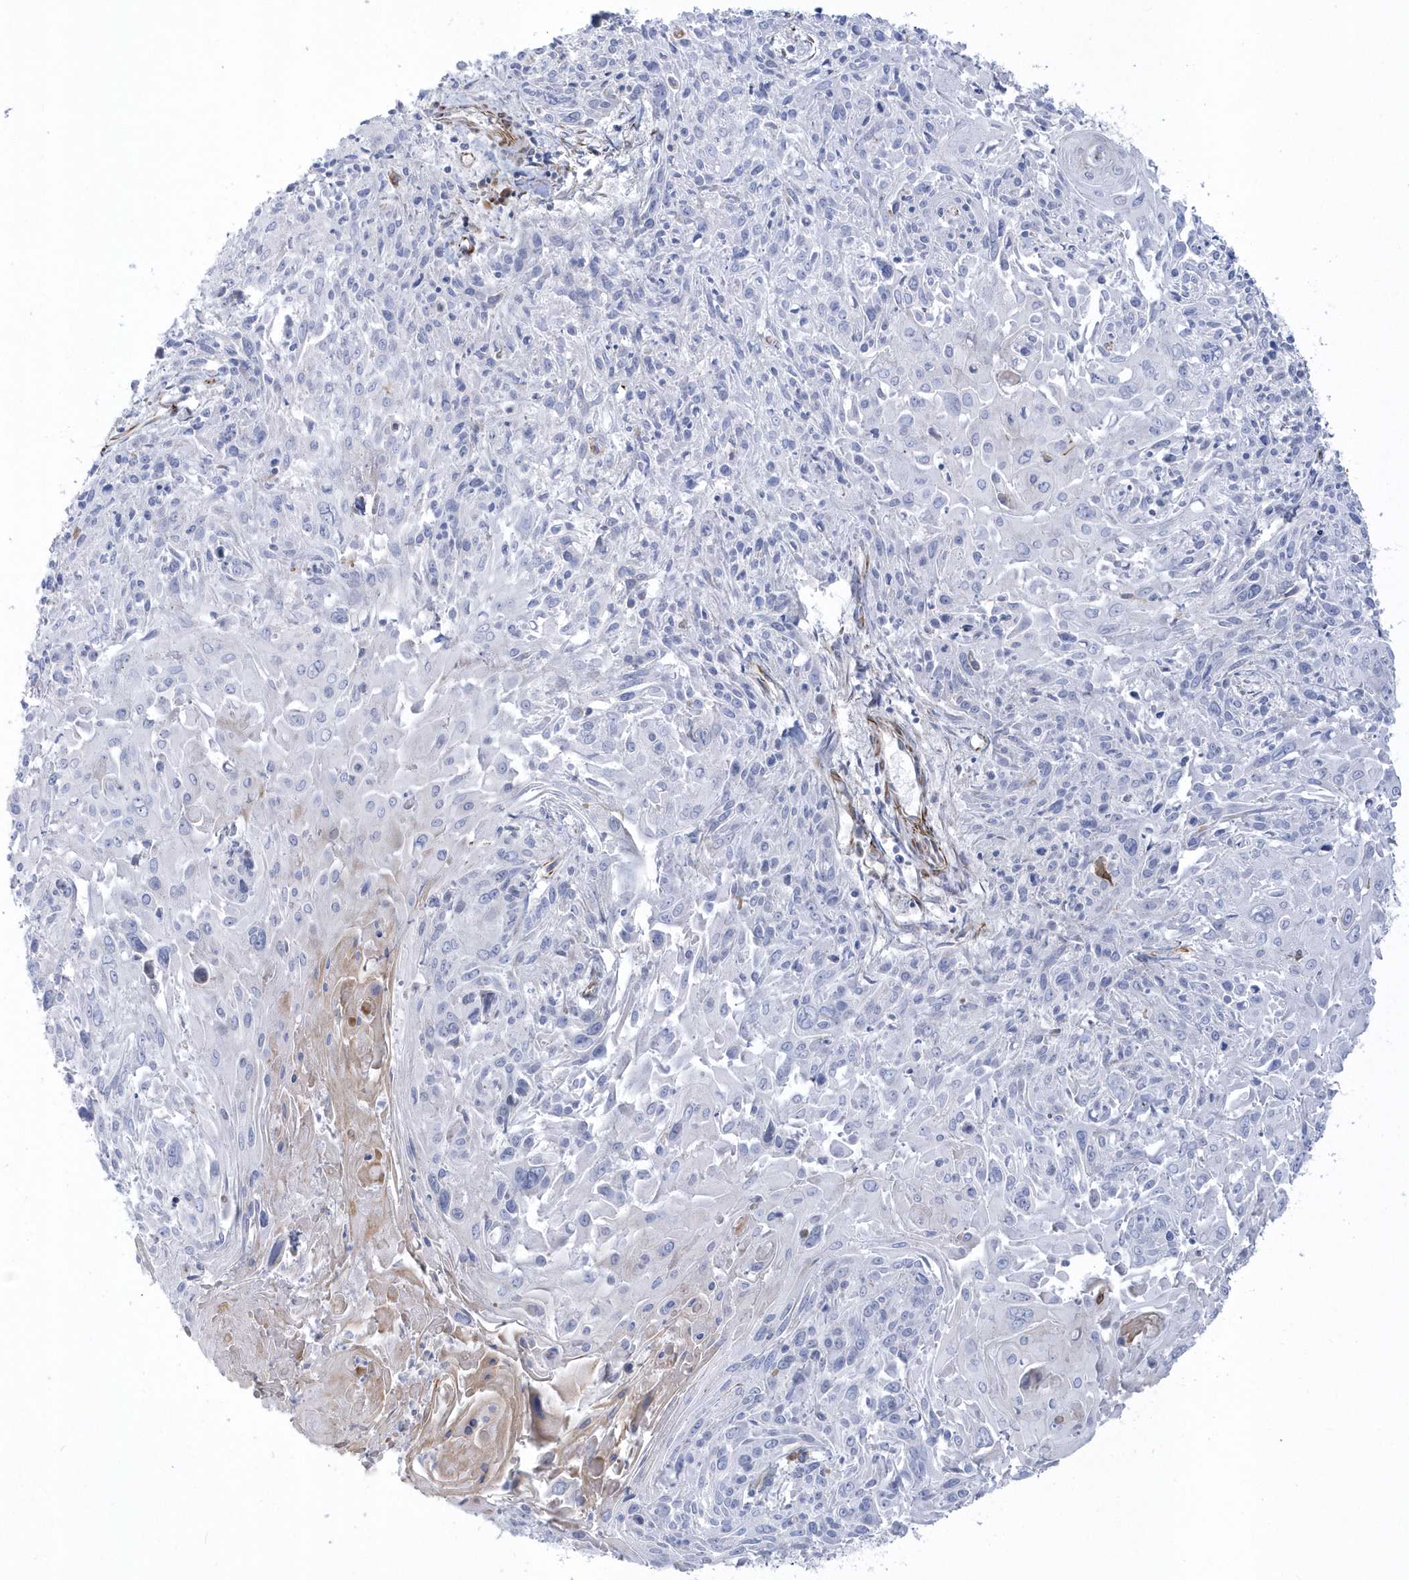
{"staining": {"intensity": "negative", "quantity": "none", "location": "none"}, "tissue": "cervical cancer", "cell_type": "Tumor cells", "image_type": "cancer", "snomed": [{"axis": "morphology", "description": "Squamous cell carcinoma, NOS"}, {"axis": "topography", "description": "Cervix"}], "caption": "High power microscopy photomicrograph of an immunohistochemistry (IHC) image of cervical squamous cell carcinoma, revealing no significant expression in tumor cells.", "gene": "PPIL6", "patient": {"sex": "female", "age": 51}}